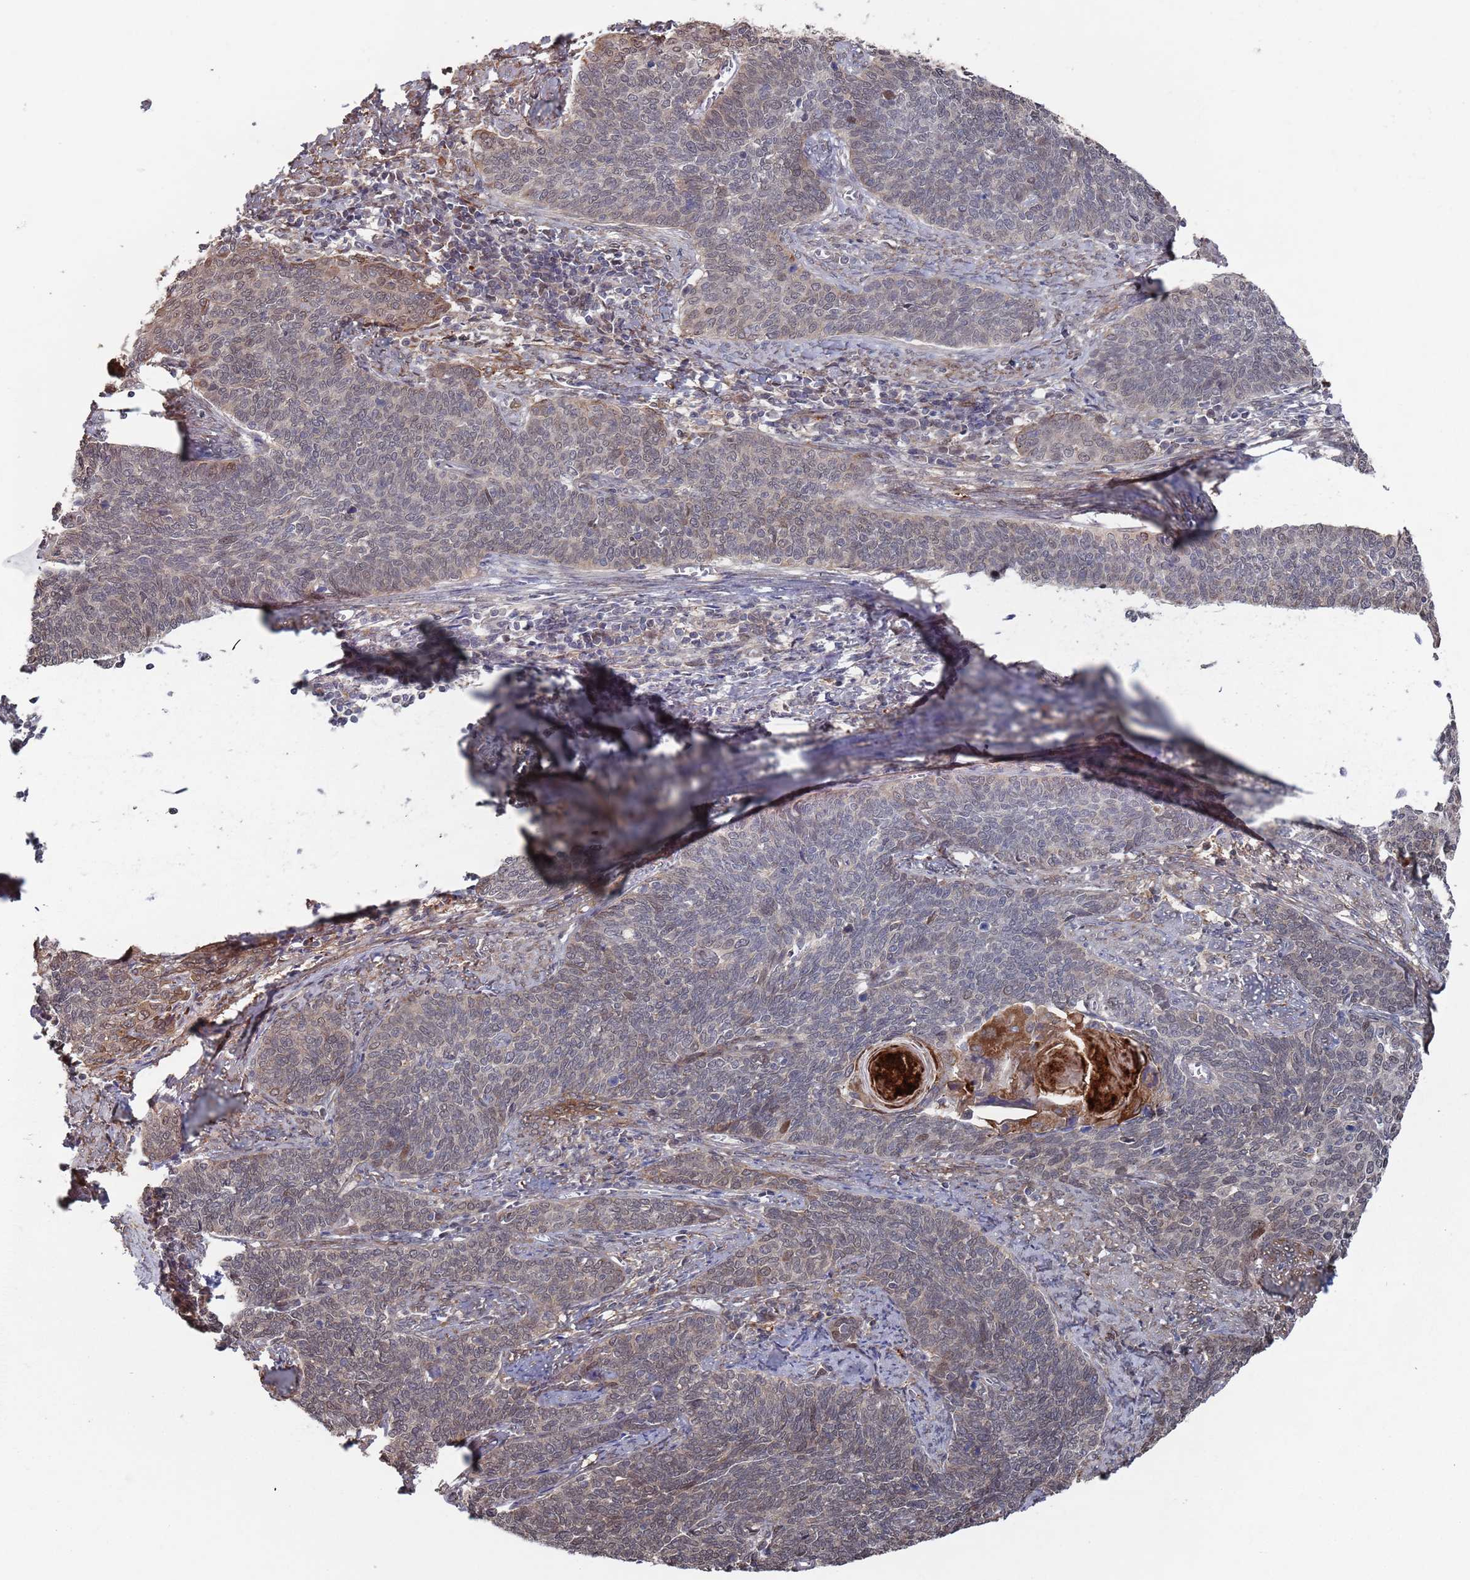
{"staining": {"intensity": "weak", "quantity": "<25%", "location": "cytoplasmic/membranous,nuclear"}, "tissue": "cervical cancer", "cell_type": "Tumor cells", "image_type": "cancer", "snomed": [{"axis": "morphology", "description": "Squamous cell carcinoma, NOS"}, {"axis": "topography", "description": "Cervix"}], "caption": "Protein analysis of cervical cancer shows no significant expression in tumor cells. Brightfield microscopy of immunohistochemistry stained with DAB (3,3'-diaminobenzidine) (brown) and hematoxylin (blue), captured at high magnification.", "gene": "DGKD", "patient": {"sex": "female", "age": 39}}